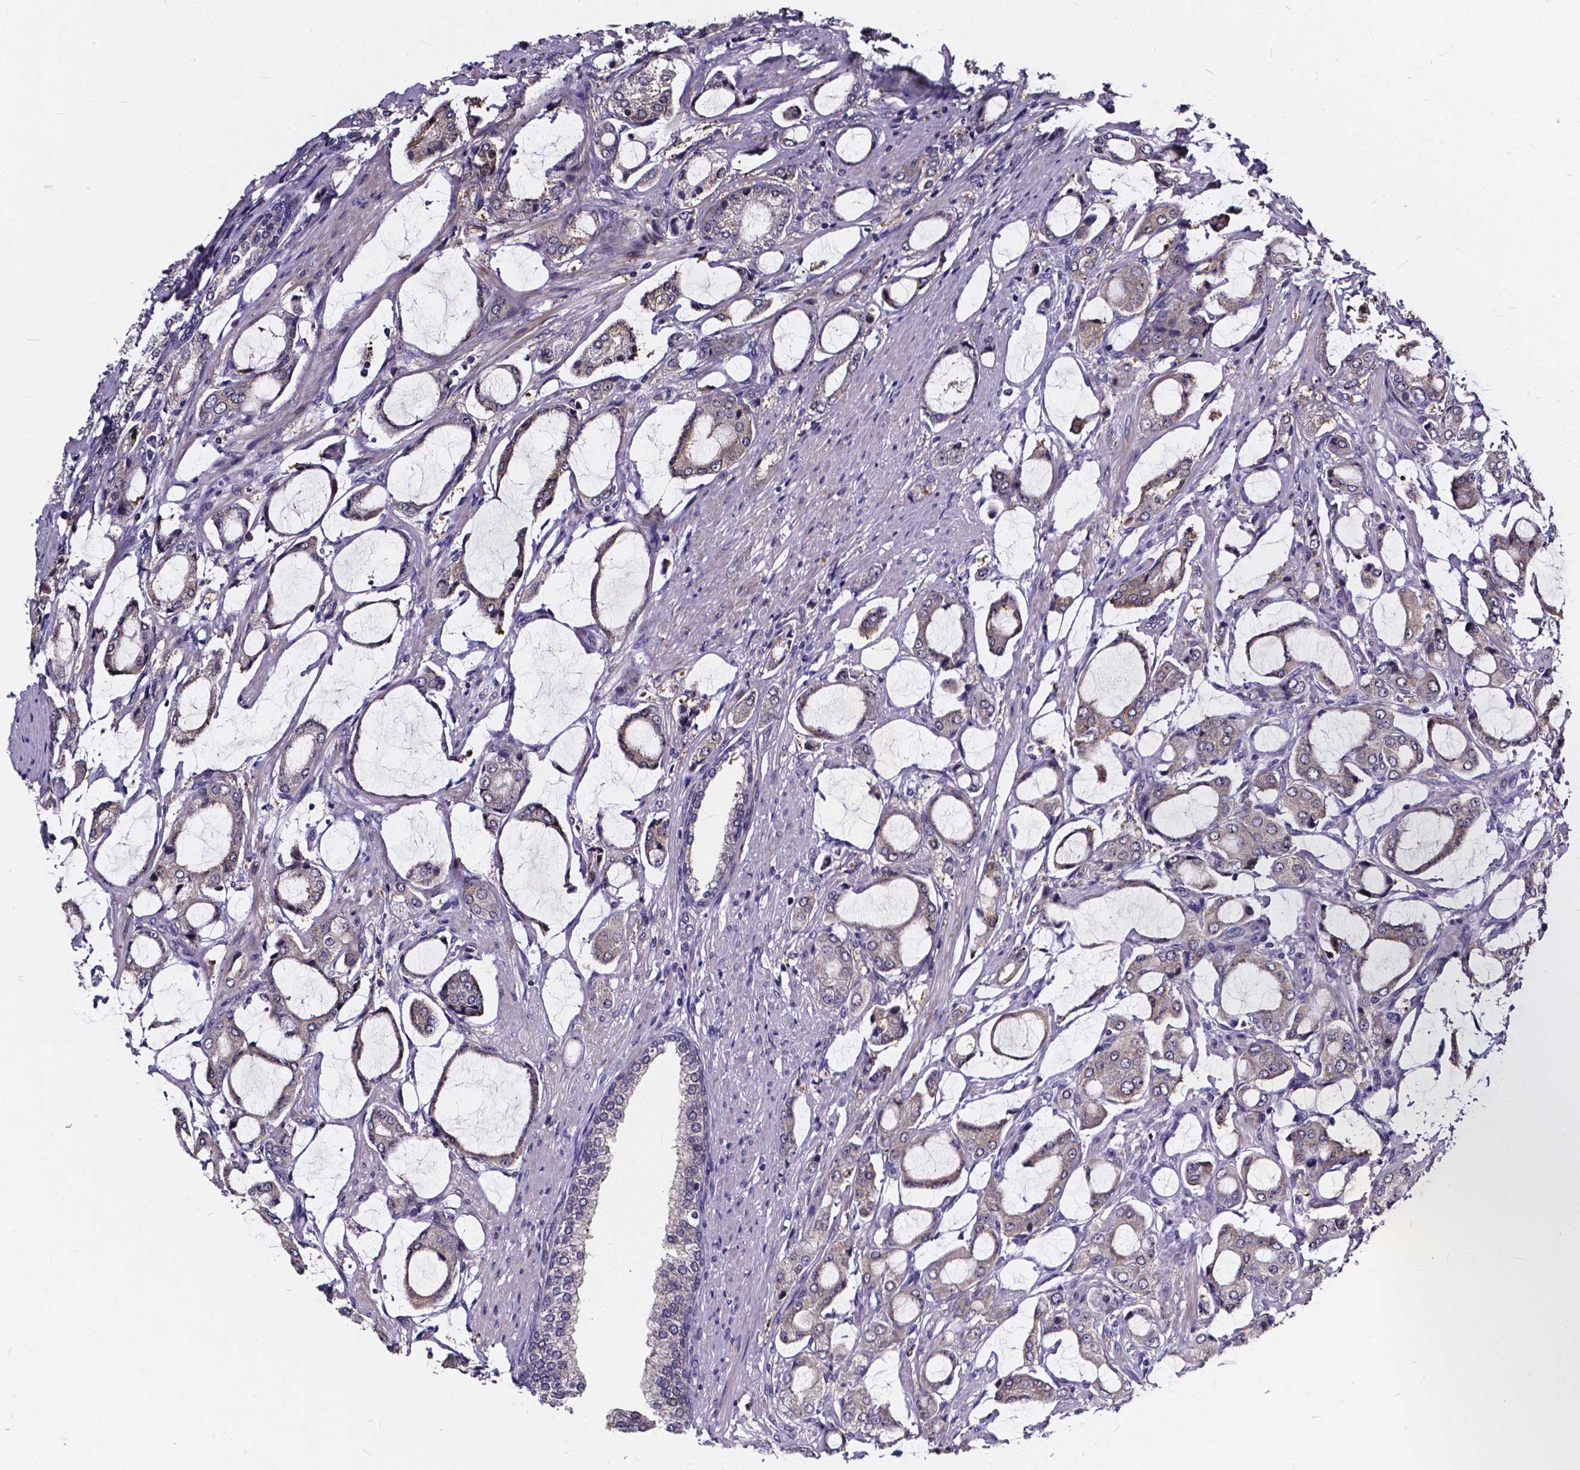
{"staining": {"intensity": "weak", "quantity": "25%-75%", "location": "cytoplasmic/membranous"}, "tissue": "prostate cancer", "cell_type": "Tumor cells", "image_type": "cancer", "snomed": [{"axis": "morphology", "description": "Adenocarcinoma, NOS"}, {"axis": "topography", "description": "Prostate"}], "caption": "The histopathology image reveals staining of prostate adenocarcinoma, revealing weak cytoplasmic/membranous protein expression (brown color) within tumor cells. (Brightfield microscopy of DAB IHC at high magnification).", "gene": "SOWAHA", "patient": {"sex": "male", "age": 63}}